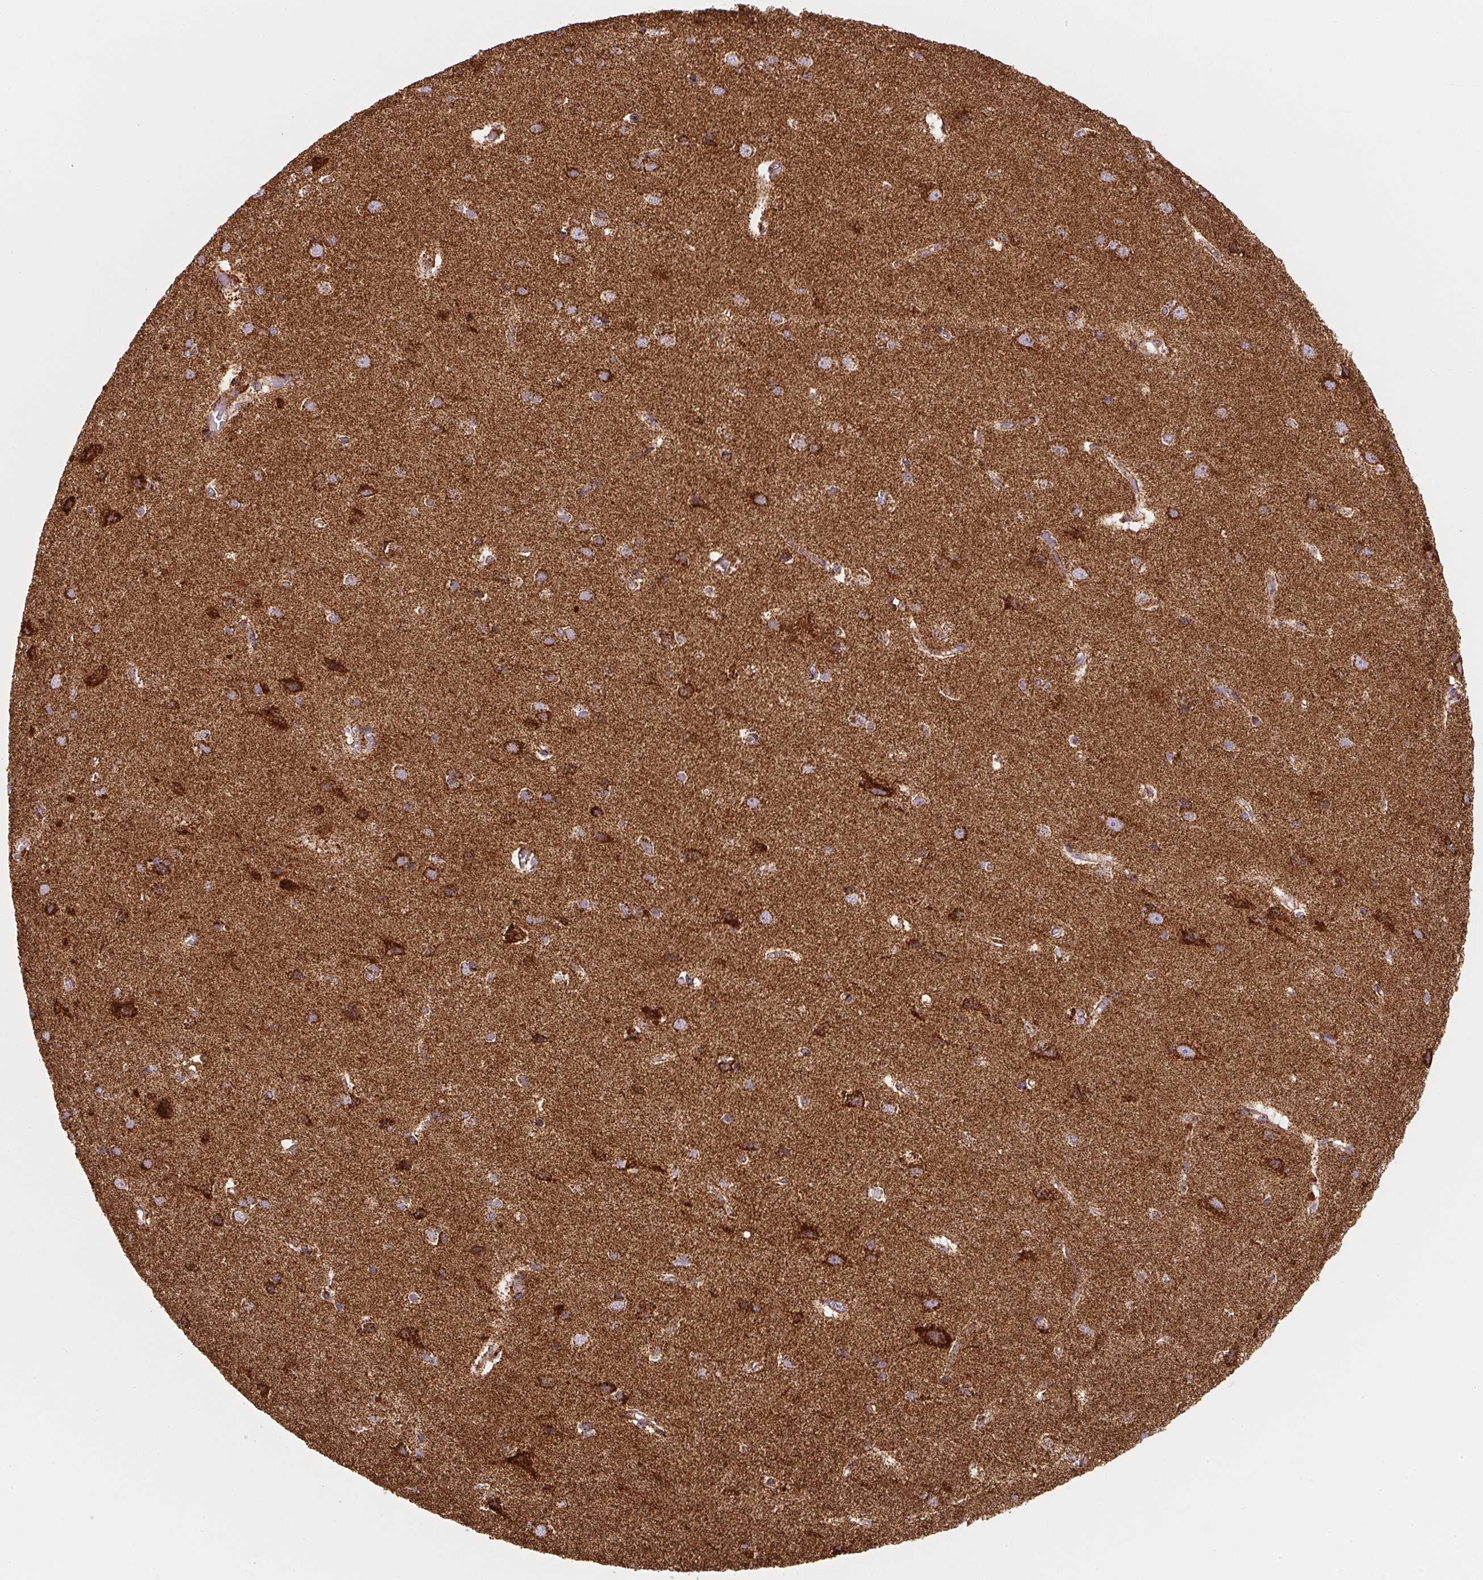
{"staining": {"intensity": "moderate", "quantity": ">75%", "location": "cytoplasmic/membranous"}, "tissue": "cerebral cortex", "cell_type": "Endothelial cells", "image_type": "normal", "snomed": [{"axis": "morphology", "description": "Normal tissue, NOS"}, {"axis": "topography", "description": "Cerebral cortex"}], "caption": "Brown immunohistochemical staining in unremarkable cerebral cortex demonstrates moderate cytoplasmic/membranous expression in approximately >75% of endothelial cells. (Brightfield microscopy of DAB IHC at high magnification).", "gene": "NDUFS2", "patient": {"sex": "male", "age": 37}}